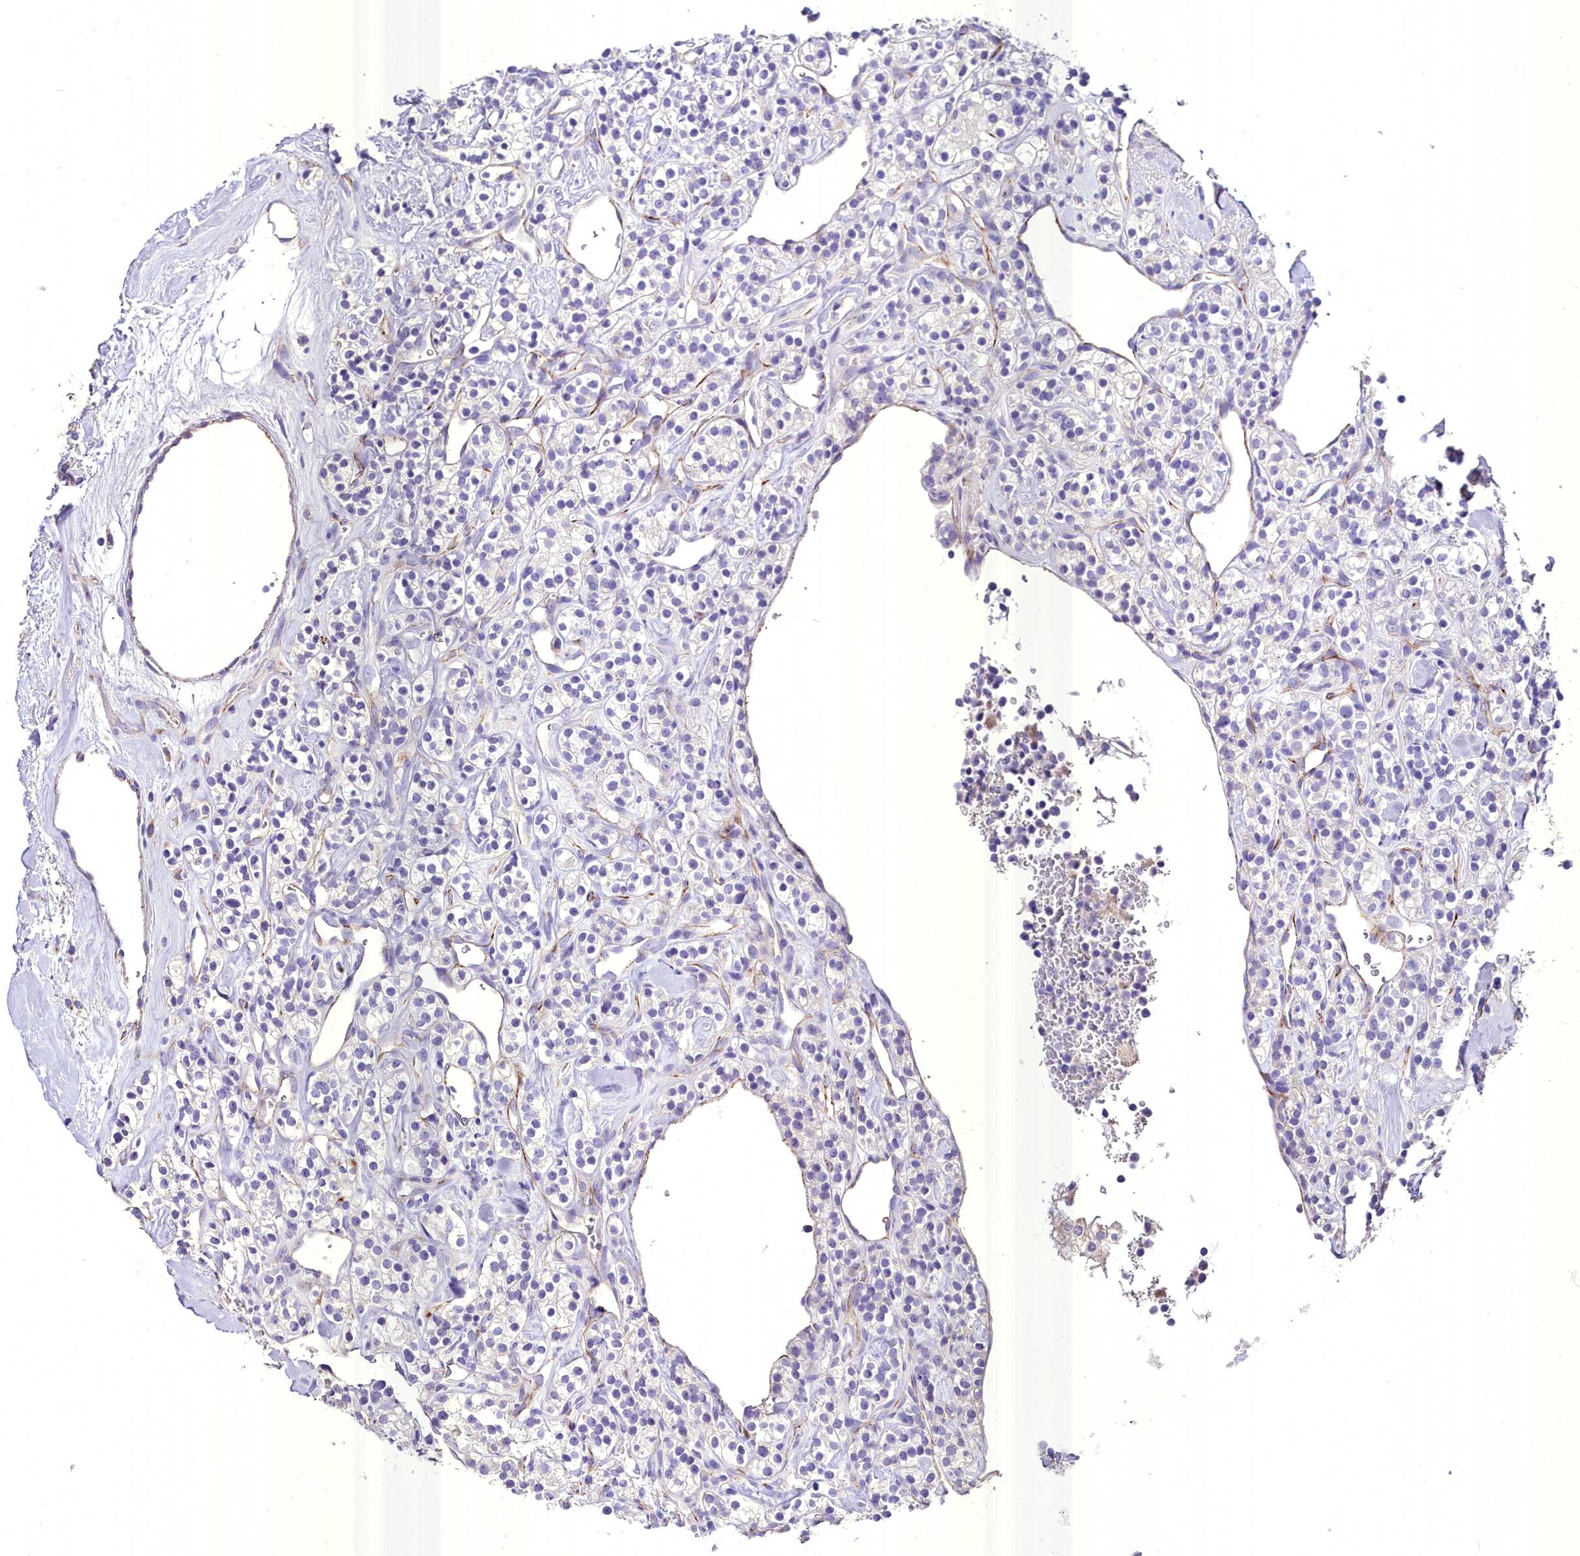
{"staining": {"intensity": "negative", "quantity": "none", "location": "none"}, "tissue": "renal cancer", "cell_type": "Tumor cells", "image_type": "cancer", "snomed": [{"axis": "morphology", "description": "Adenocarcinoma, NOS"}, {"axis": "topography", "description": "Kidney"}], "caption": "Renal adenocarcinoma was stained to show a protein in brown. There is no significant positivity in tumor cells. Nuclei are stained in blue.", "gene": "MS4A18", "patient": {"sex": "male", "age": 77}}